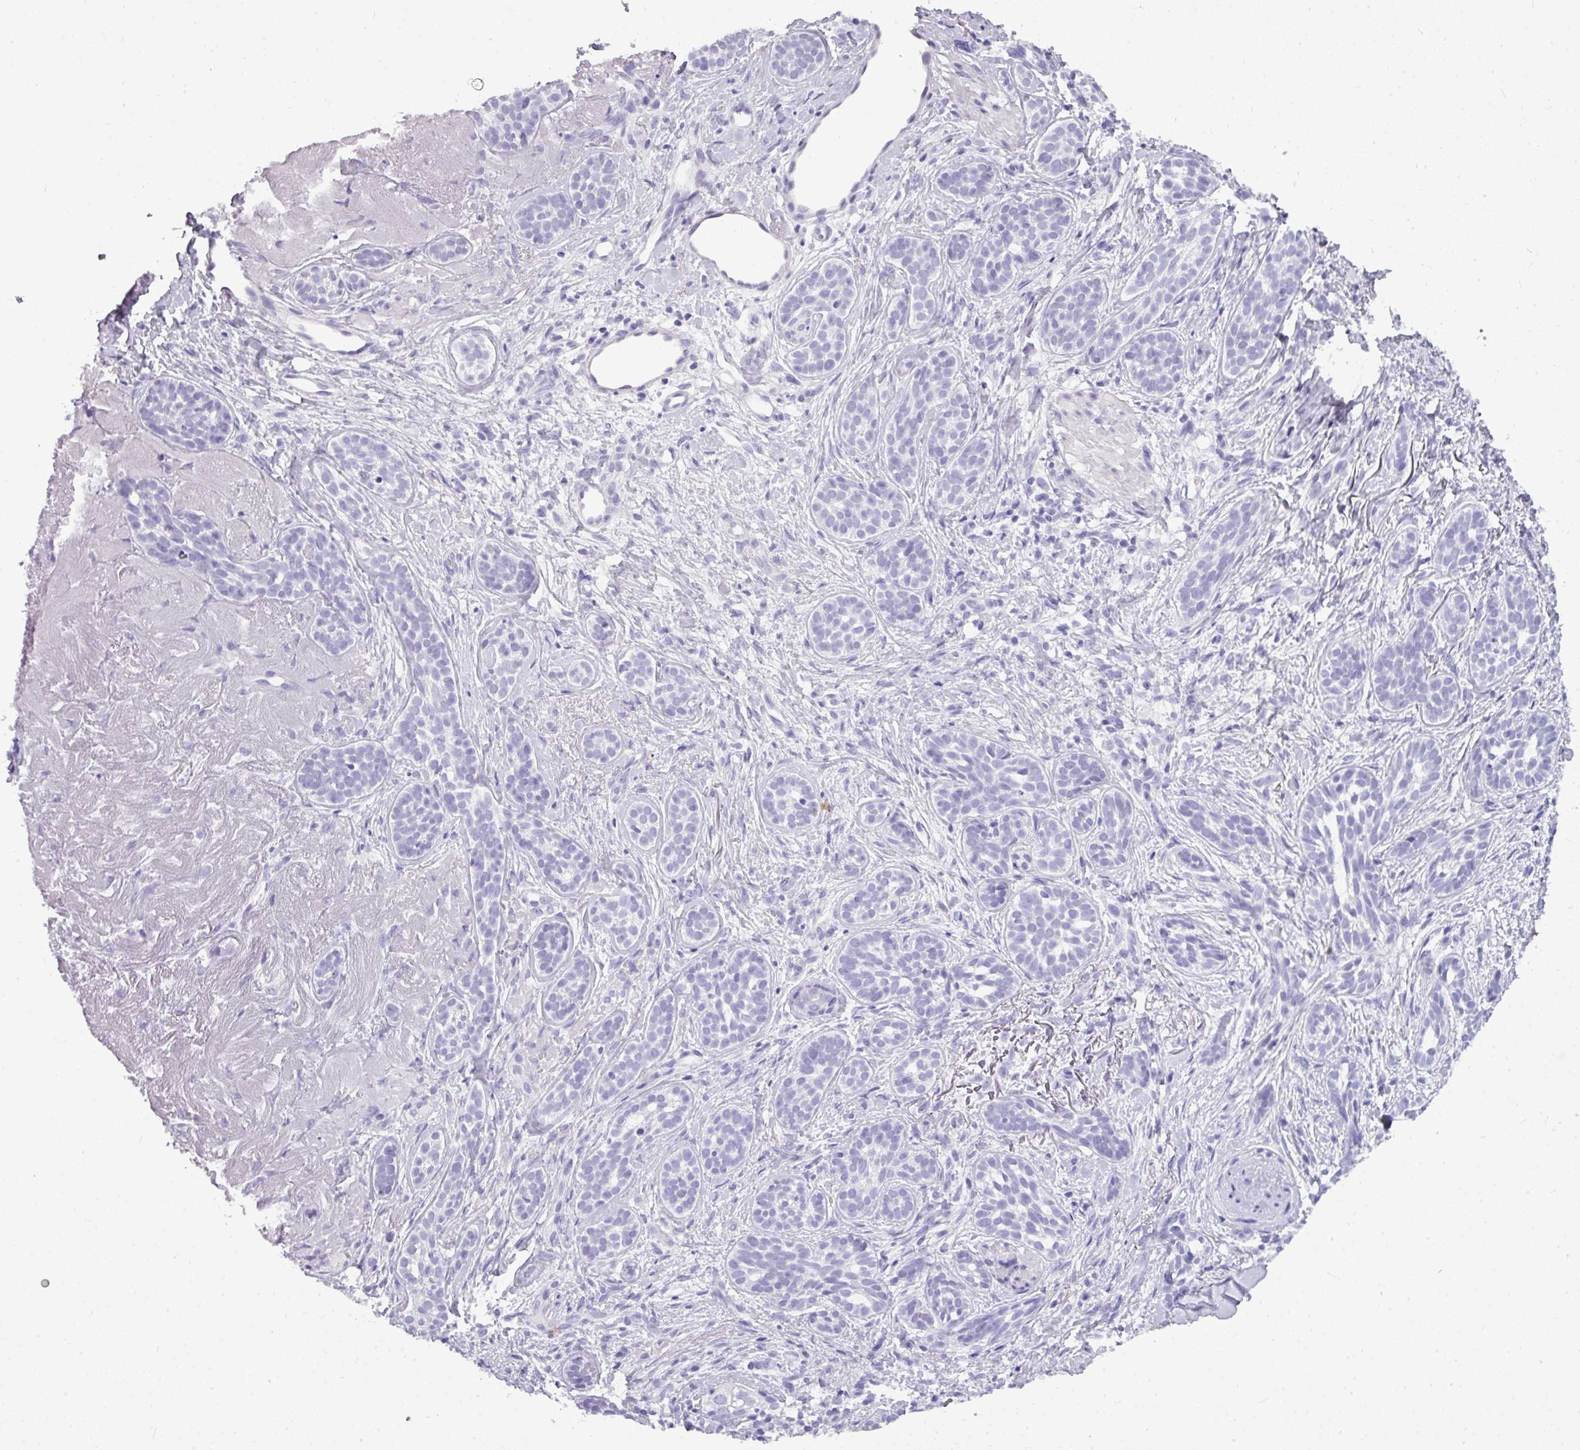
{"staining": {"intensity": "negative", "quantity": "none", "location": "none"}, "tissue": "skin cancer", "cell_type": "Tumor cells", "image_type": "cancer", "snomed": [{"axis": "morphology", "description": "Basal cell carcinoma"}, {"axis": "topography", "description": "Skin"}], "caption": "High magnification brightfield microscopy of skin basal cell carcinoma stained with DAB (brown) and counterstained with hematoxylin (blue): tumor cells show no significant staining.", "gene": "TMEM91", "patient": {"sex": "male", "age": 71}}